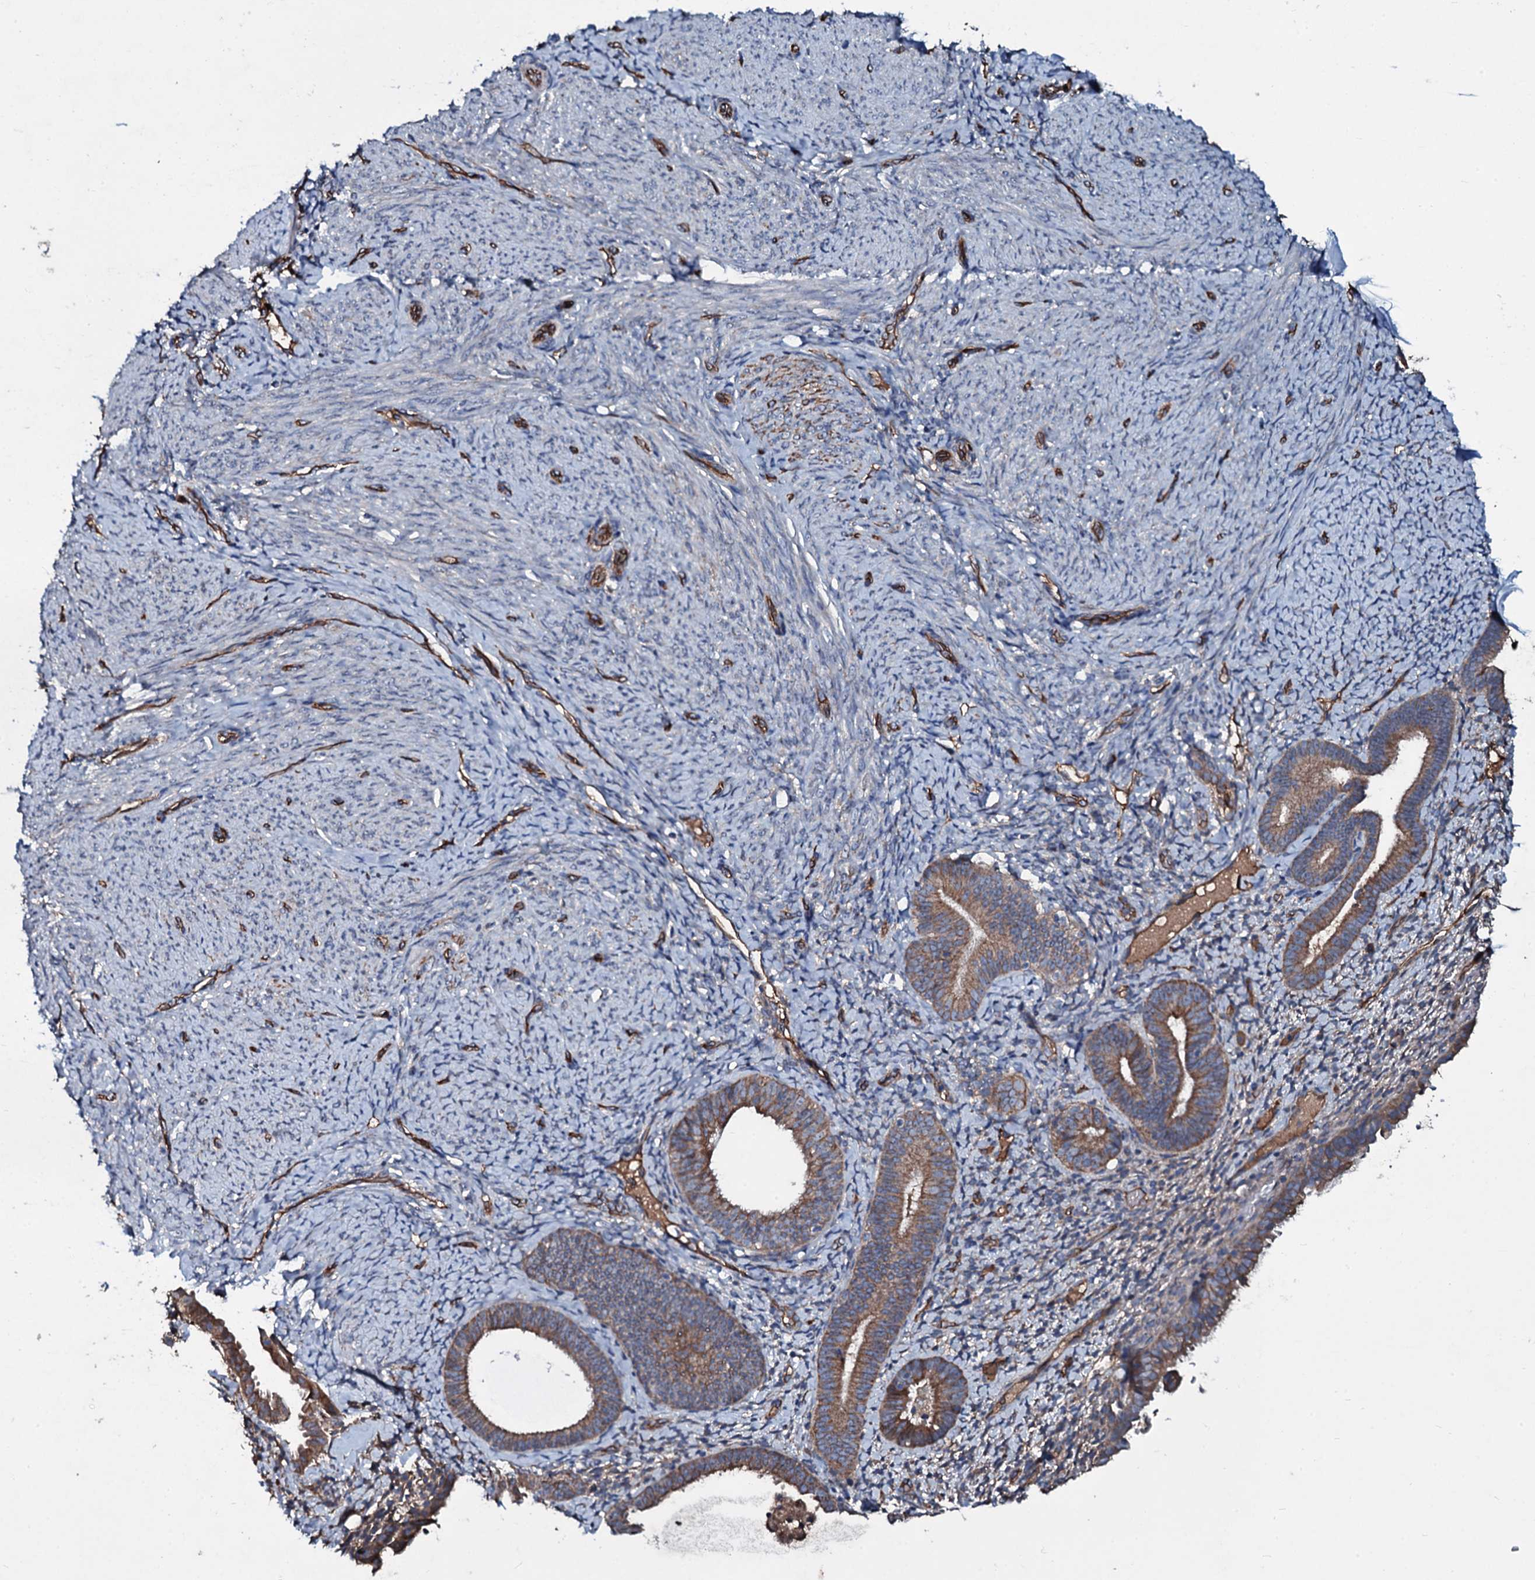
{"staining": {"intensity": "negative", "quantity": "none", "location": "none"}, "tissue": "endometrium", "cell_type": "Cells in endometrial stroma", "image_type": "normal", "snomed": [{"axis": "morphology", "description": "Normal tissue, NOS"}, {"axis": "topography", "description": "Endometrium"}], "caption": "Image shows no significant protein expression in cells in endometrial stroma of unremarkable endometrium.", "gene": "DMAC2", "patient": {"sex": "female", "age": 65}}